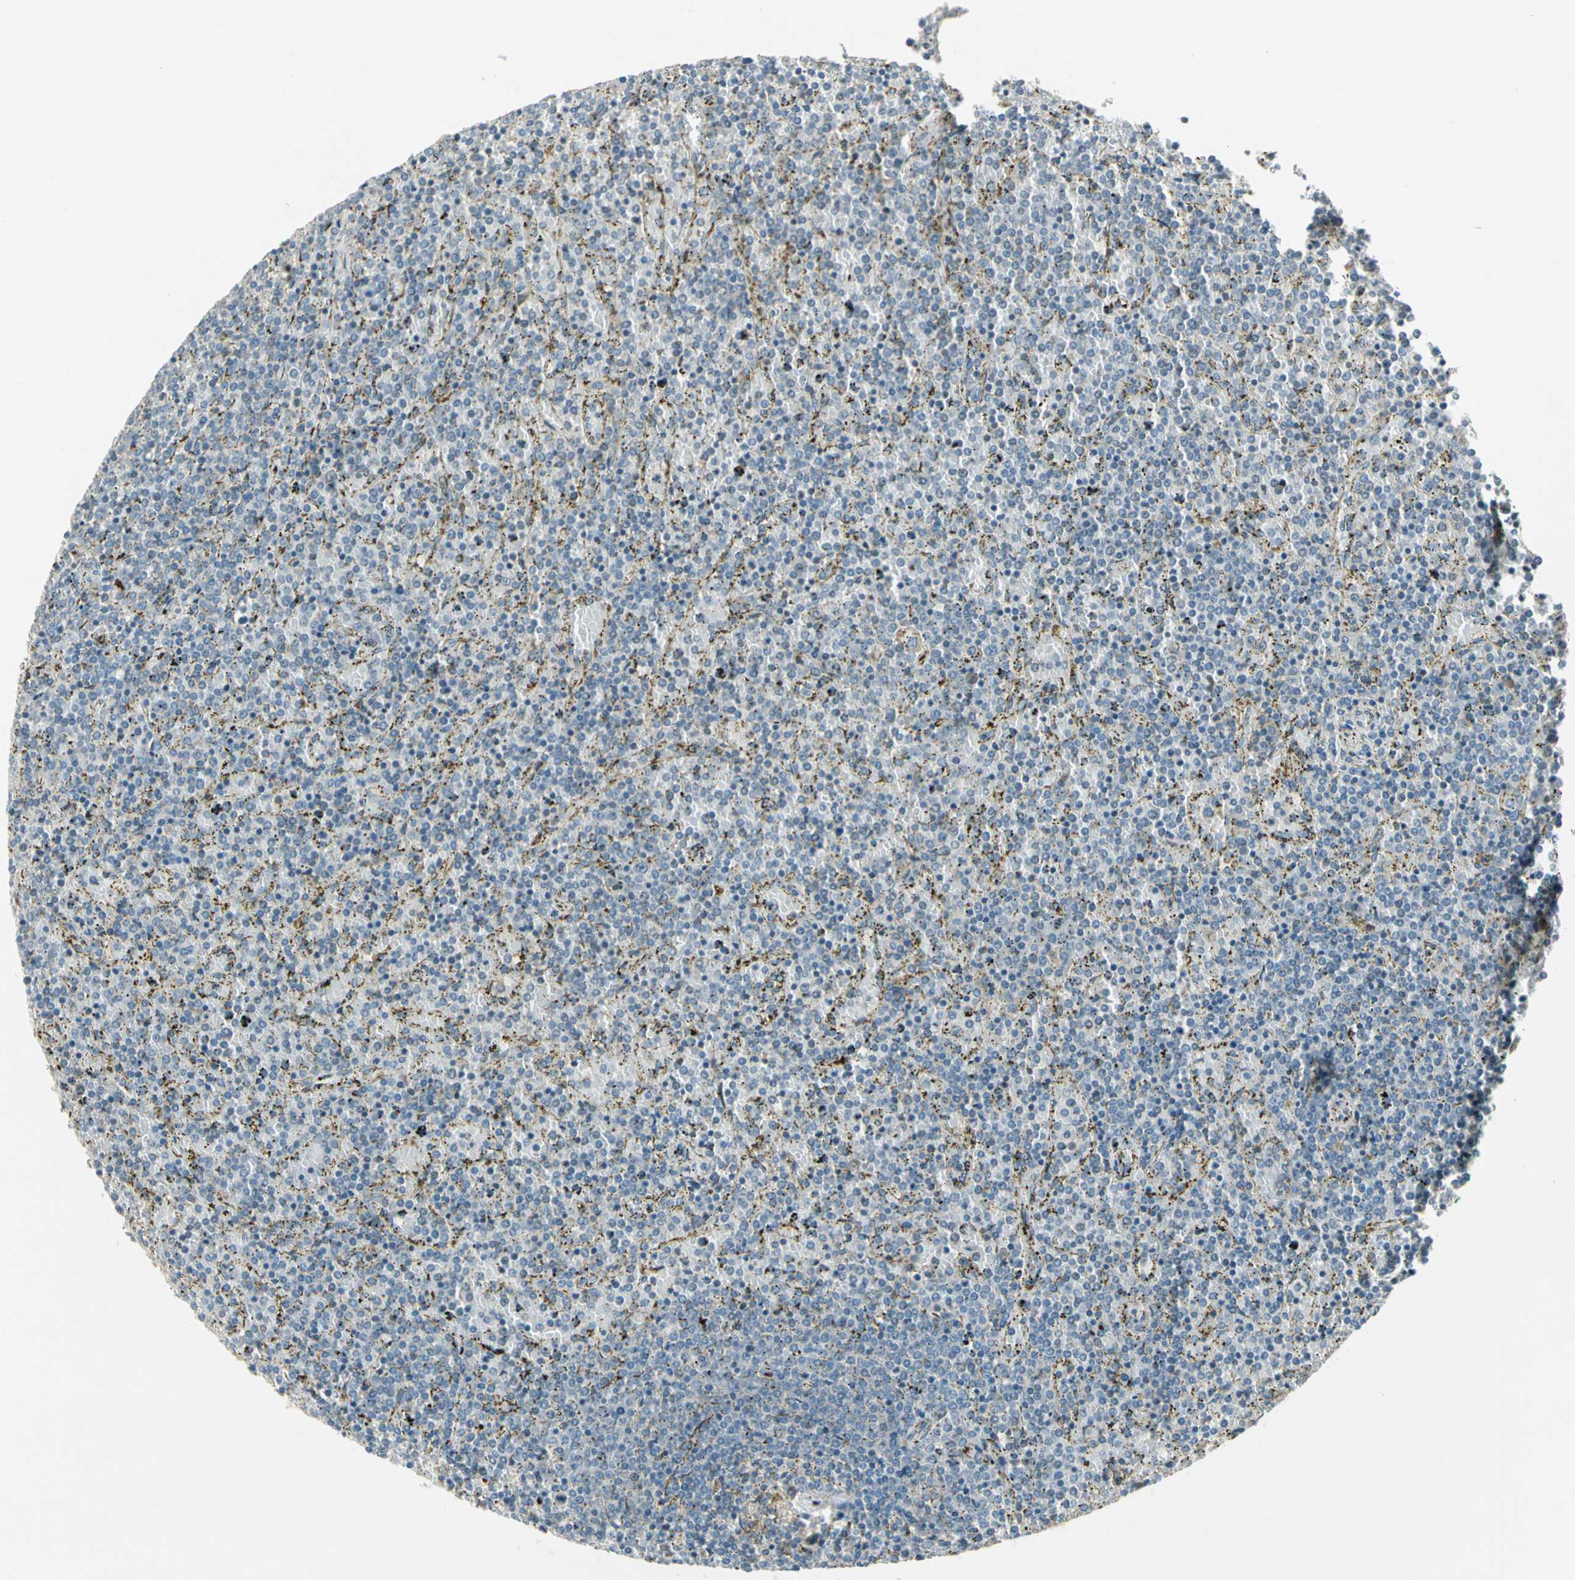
{"staining": {"intensity": "negative", "quantity": "none", "location": "none"}, "tissue": "lymphoma", "cell_type": "Tumor cells", "image_type": "cancer", "snomed": [{"axis": "morphology", "description": "Malignant lymphoma, non-Hodgkin's type, Low grade"}, {"axis": "topography", "description": "Spleen"}], "caption": "This is an immunohistochemistry (IHC) micrograph of human malignant lymphoma, non-Hodgkin's type (low-grade). There is no positivity in tumor cells.", "gene": "PCDHB15", "patient": {"sex": "female", "age": 77}}